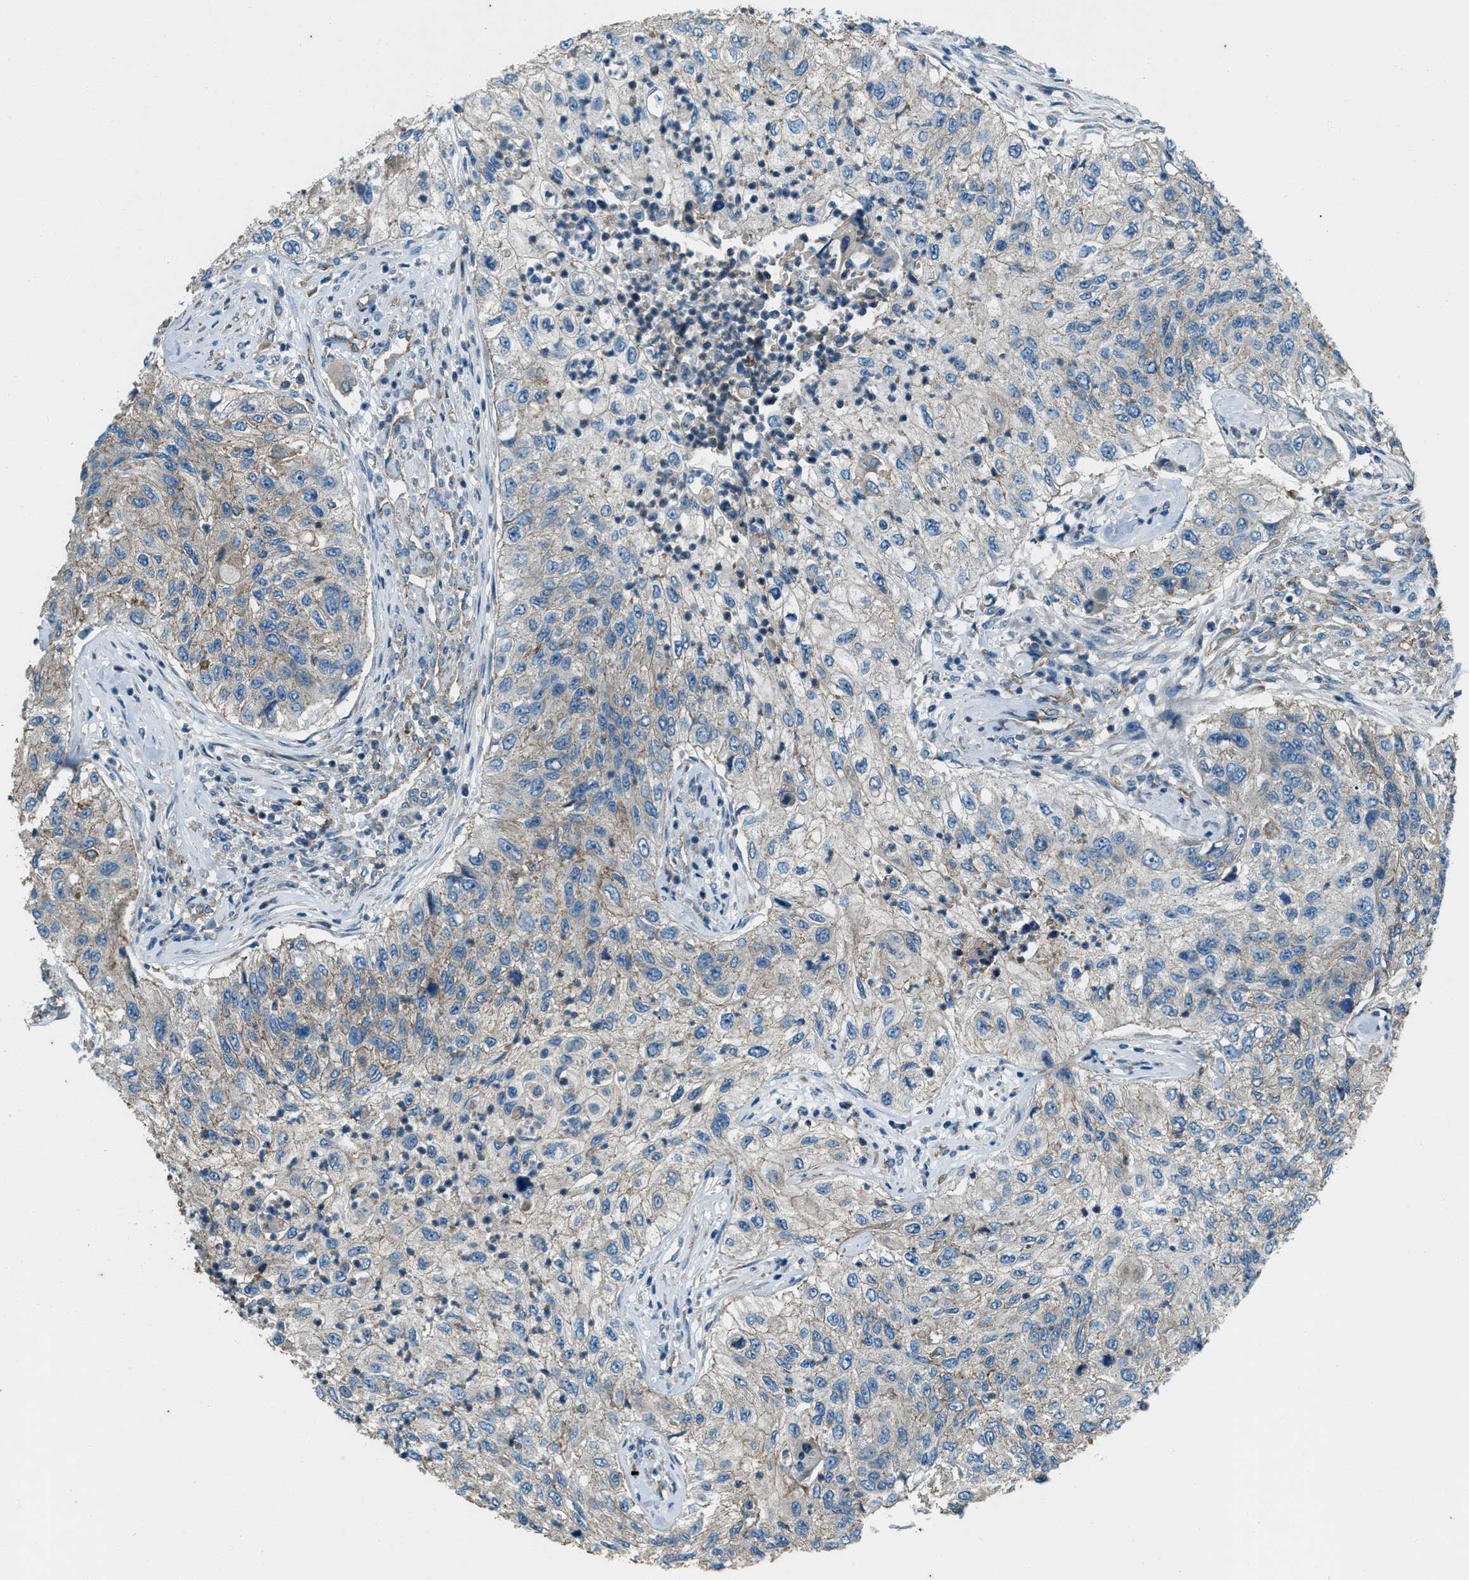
{"staining": {"intensity": "weak", "quantity": "<25%", "location": "cytoplasmic/membranous"}, "tissue": "urothelial cancer", "cell_type": "Tumor cells", "image_type": "cancer", "snomed": [{"axis": "morphology", "description": "Urothelial carcinoma, High grade"}, {"axis": "topography", "description": "Urinary bladder"}], "caption": "A high-resolution image shows IHC staining of high-grade urothelial carcinoma, which displays no significant staining in tumor cells. Brightfield microscopy of immunohistochemistry (IHC) stained with DAB (3,3'-diaminobenzidine) (brown) and hematoxylin (blue), captured at high magnification.", "gene": "SVIL", "patient": {"sex": "female", "age": 60}}